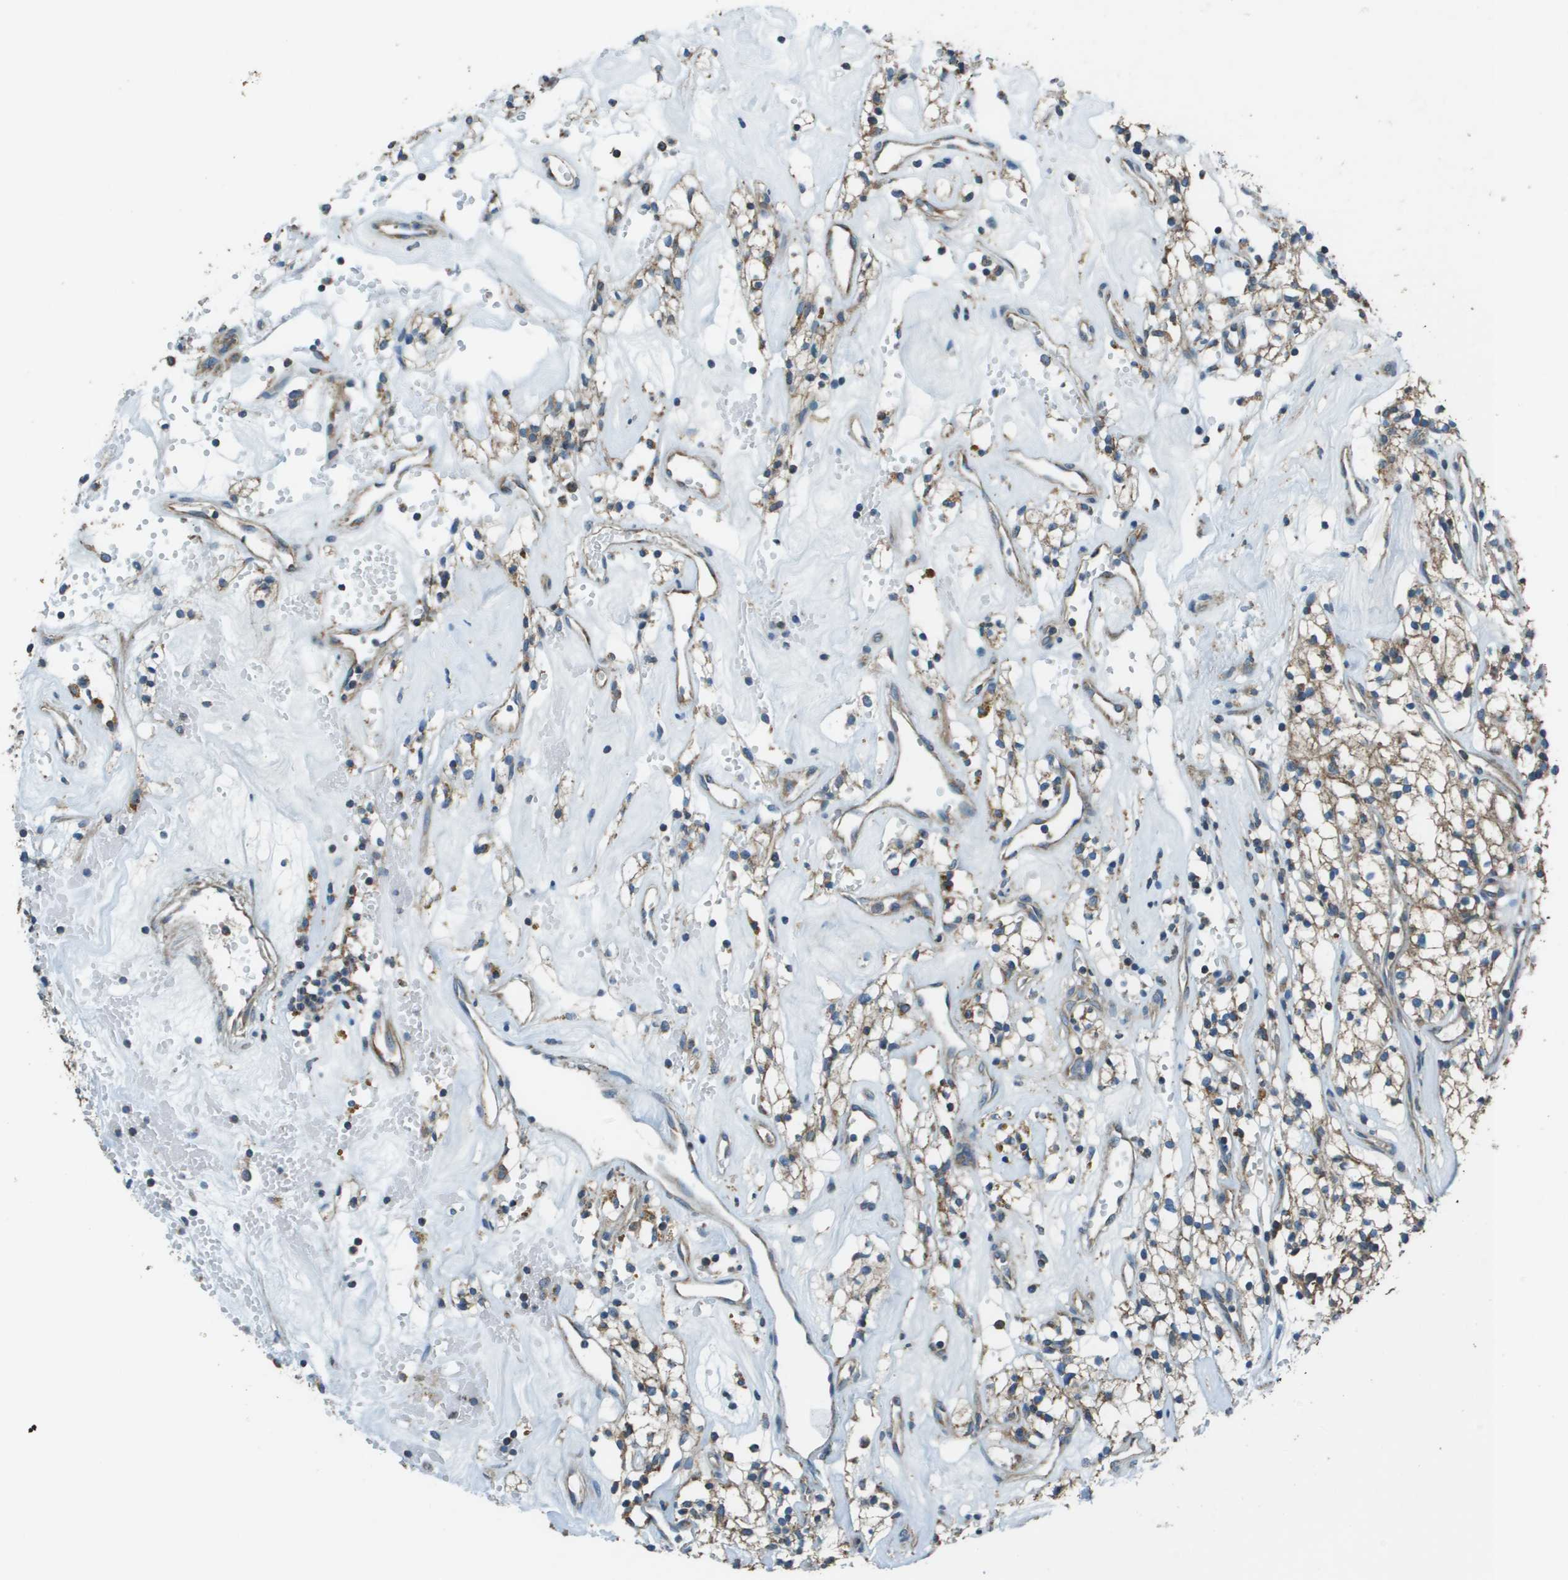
{"staining": {"intensity": "moderate", "quantity": "<25%", "location": "cytoplasmic/membranous"}, "tissue": "renal cancer", "cell_type": "Tumor cells", "image_type": "cancer", "snomed": [{"axis": "morphology", "description": "Adenocarcinoma, NOS"}, {"axis": "topography", "description": "Kidney"}], "caption": "A photomicrograph of adenocarcinoma (renal) stained for a protein exhibits moderate cytoplasmic/membranous brown staining in tumor cells.", "gene": "TMEM51", "patient": {"sex": "male", "age": 59}}